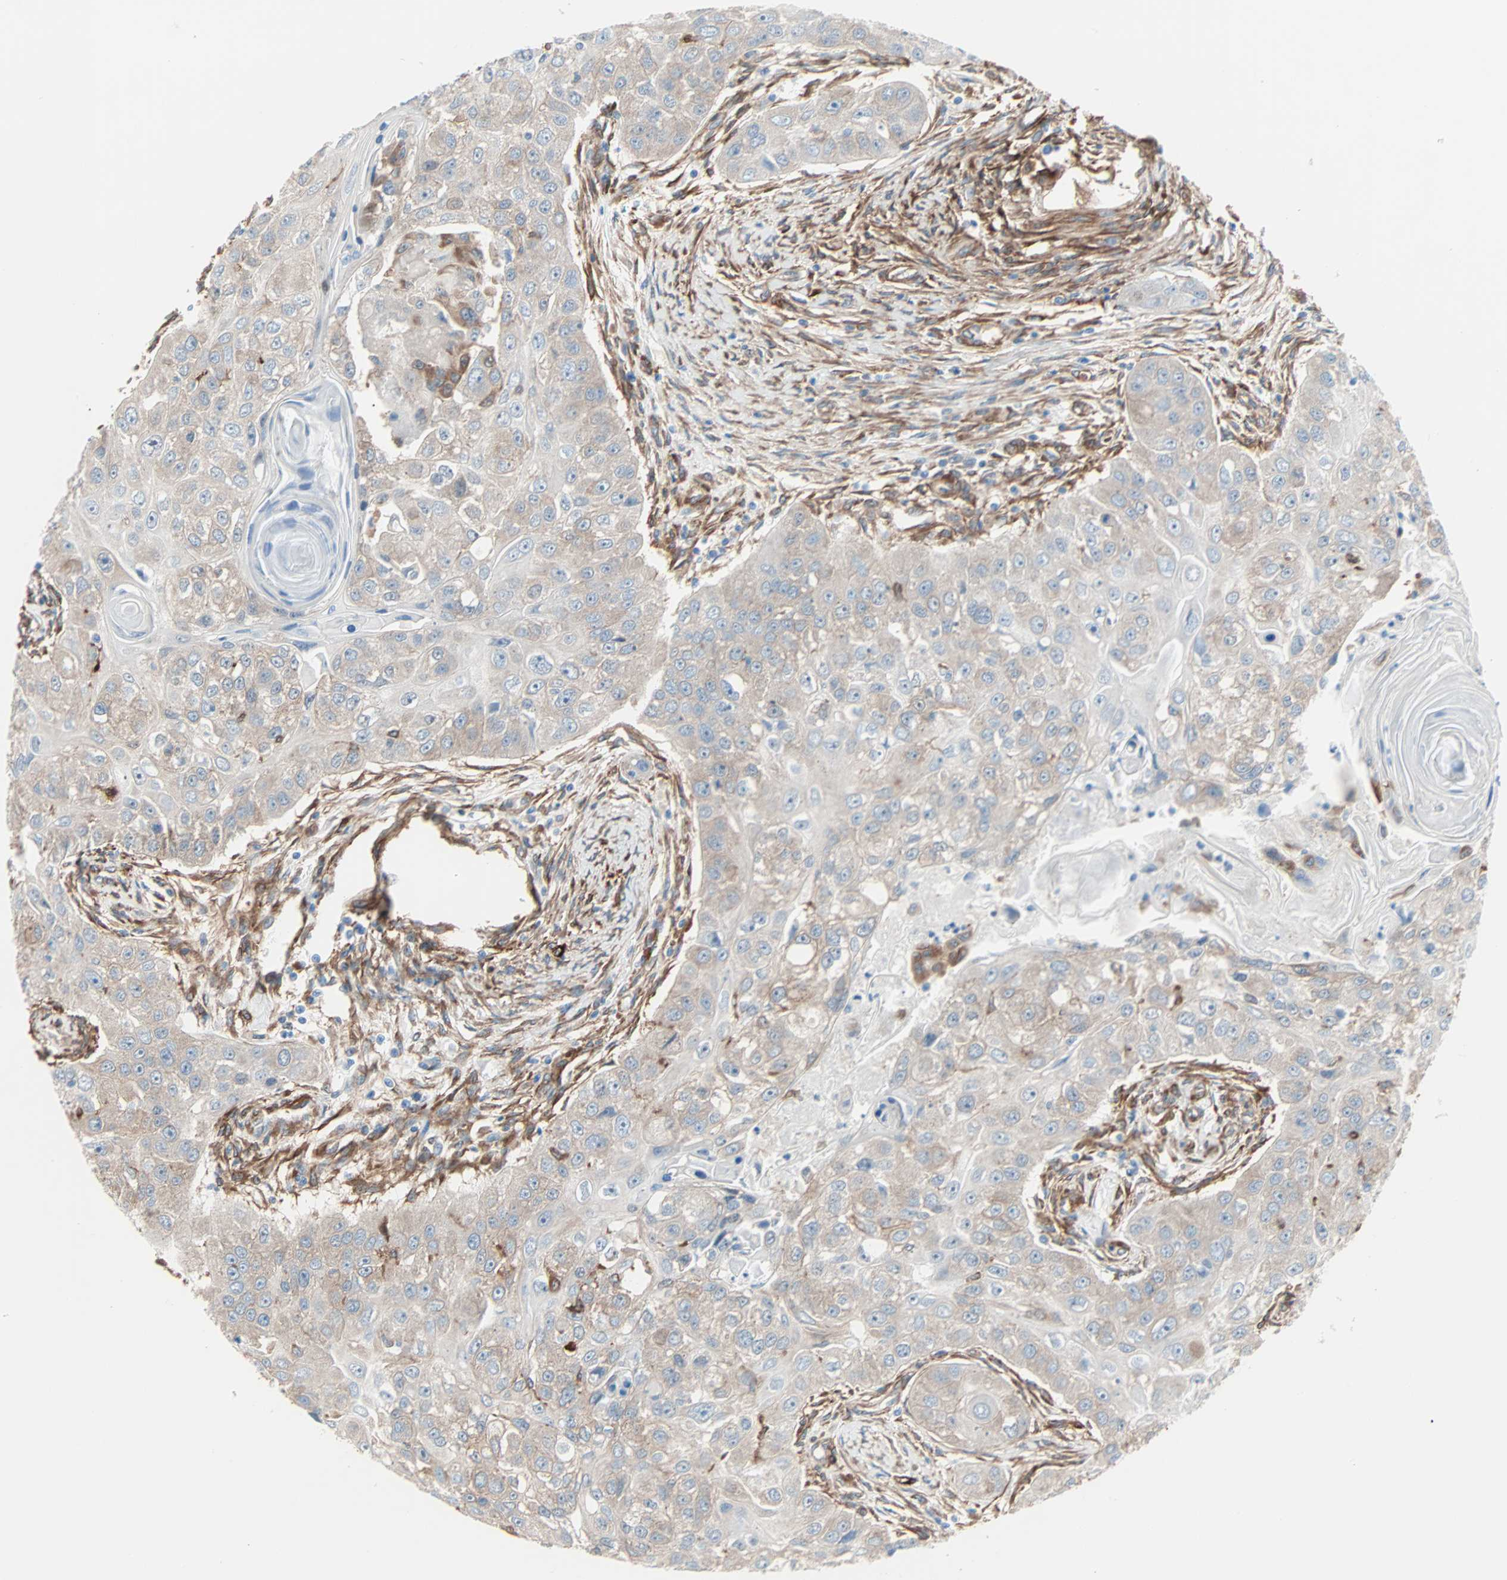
{"staining": {"intensity": "weak", "quantity": ">75%", "location": "cytoplasmic/membranous"}, "tissue": "head and neck cancer", "cell_type": "Tumor cells", "image_type": "cancer", "snomed": [{"axis": "morphology", "description": "Normal tissue, NOS"}, {"axis": "morphology", "description": "Squamous cell carcinoma, NOS"}, {"axis": "topography", "description": "Skeletal muscle"}, {"axis": "topography", "description": "Head-Neck"}], "caption": "IHC micrograph of neoplastic tissue: human head and neck cancer (squamous cell carcinoma) stained using IHC exhibits low levels of weak protein expression localized specifically in the cytoplasmic/membranous of tumor cells, appearing as a cytoplasmic/membranous brown color.", "gene": "EPB41L2", "patient": {"sex": "male", "age": 51}}